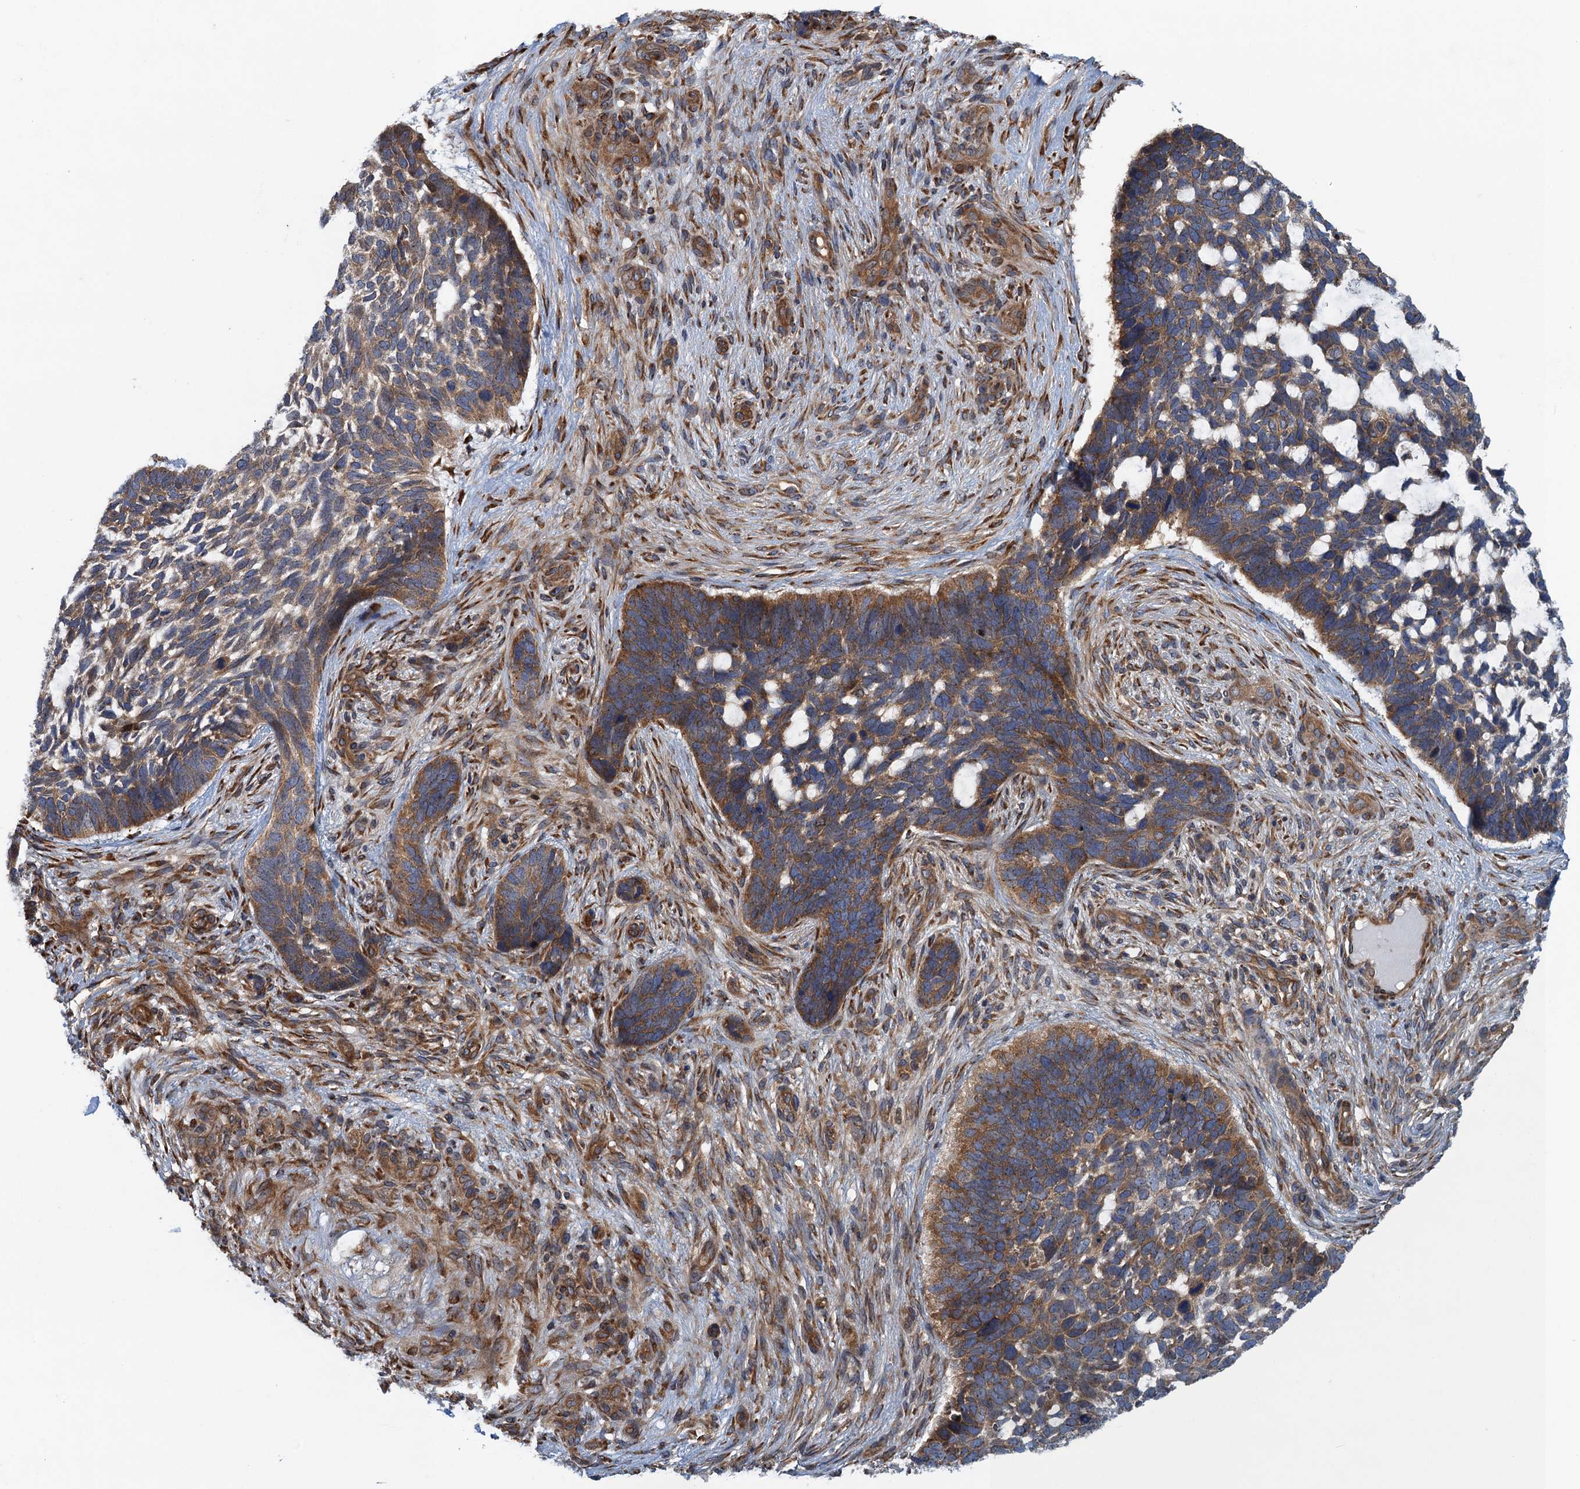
{"staining": {"intensity": "moderate", "quantity": "25%-75%", "location": "cytoplasmic/membranous"}, "tissue": "skin cancer", "cell_type": "Tumor cells", "image_type": "cancer", "snomed": [{"axis": "morphology", "description": "Basal cell carcinoma"}, {"axis": "topography", "description": "Skin"}], "caption": "This is a photomicrograph of IHC staining of basal cell carcinoma (skin), which shows moderate expression in the cytoplasmic/membranous of tumor cells.", "gene": "MDM1", "patient": {"sex": "male", "age": 88}}